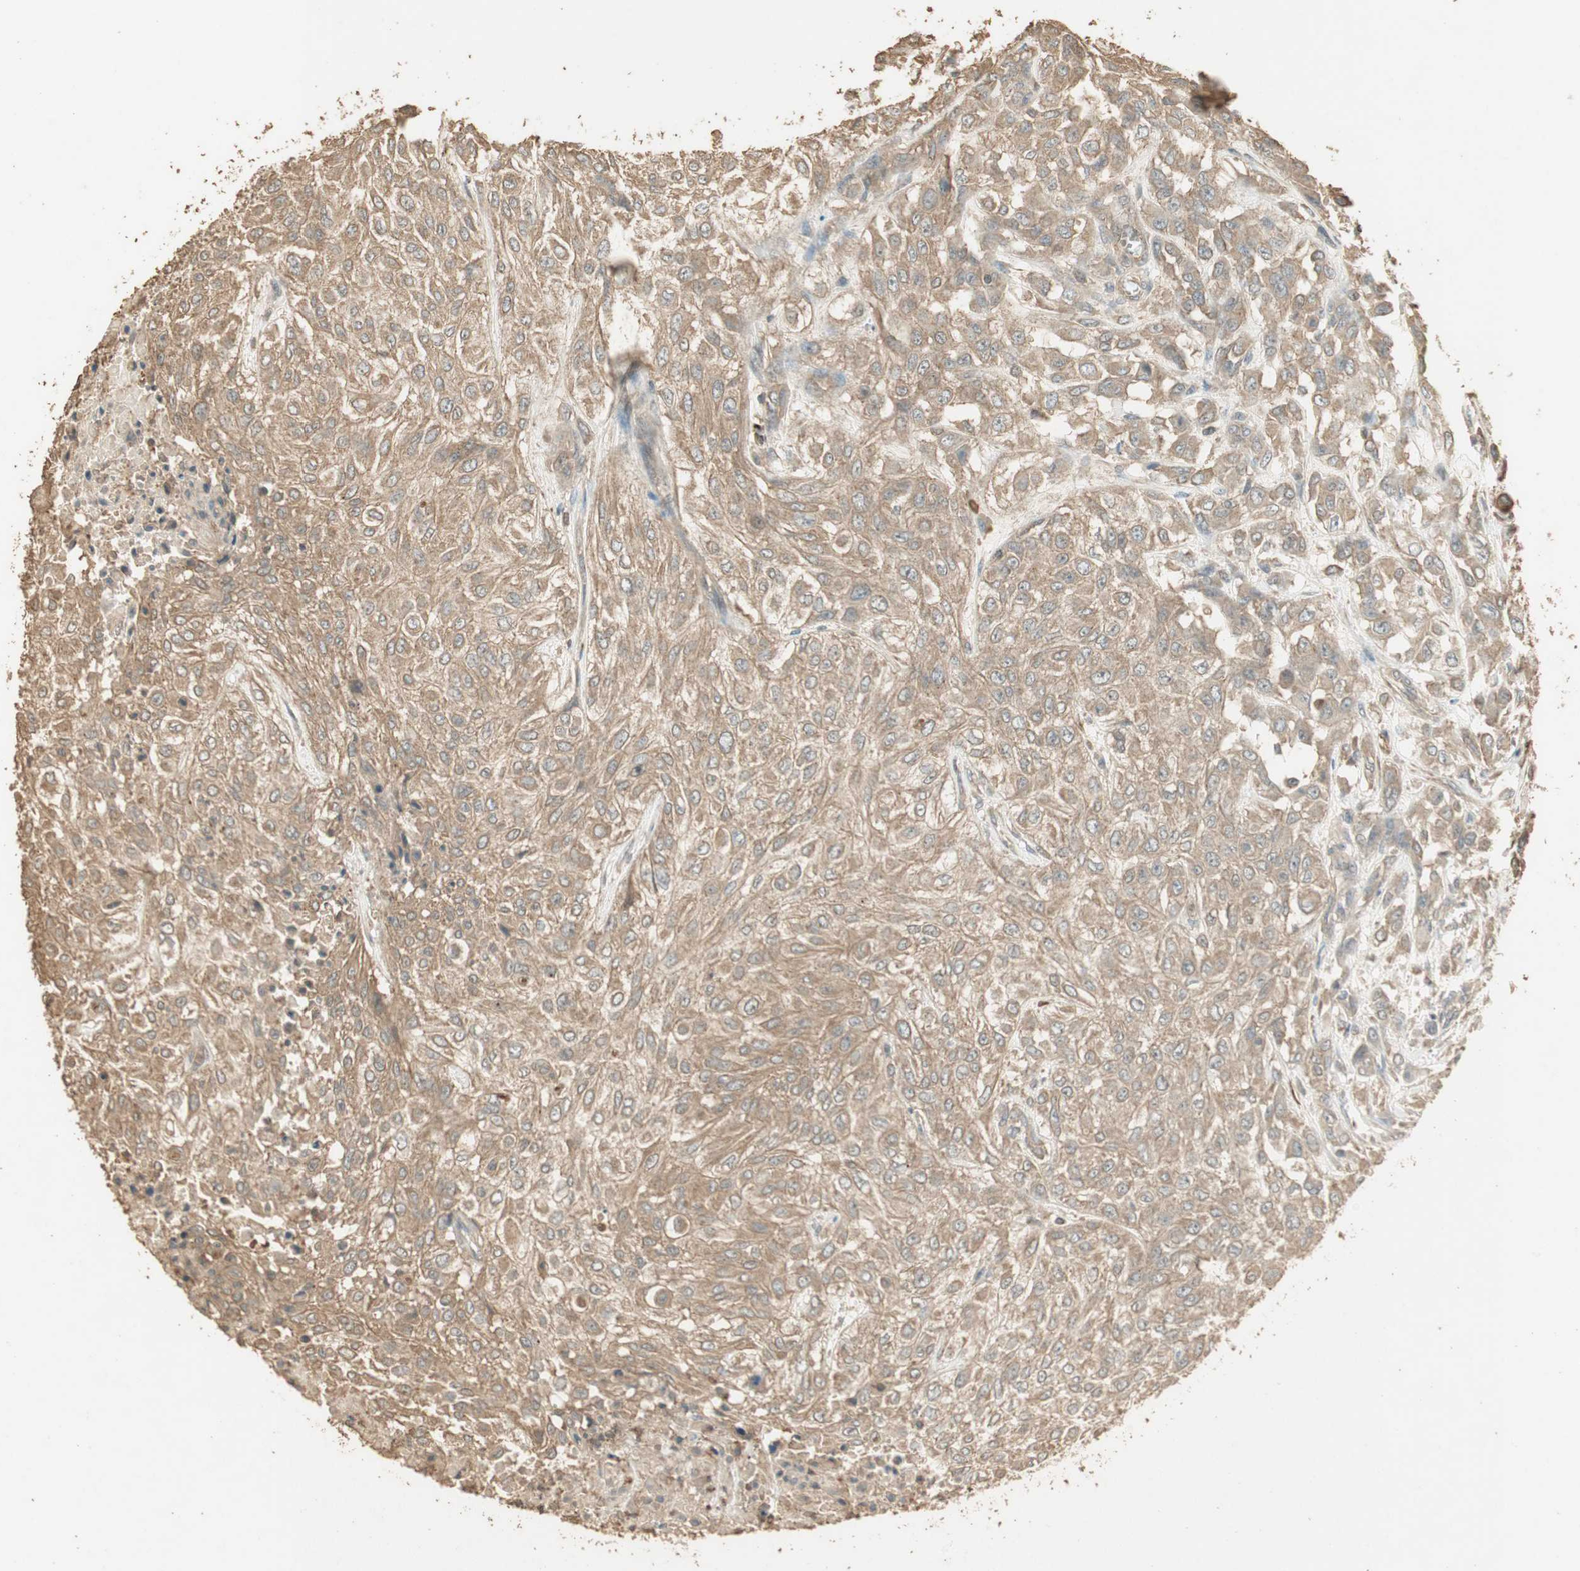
{"staining": {"intensity": "moderate", "quantity": ">75%", "location": "cytoplasmic/membranous"}, "tissue": "urothelial cancer", "cell_type": "Tumor cells", "image_type": "cancer", "snomed": [{"axis": "morphology", "description": "Urothelial carcinoma, High grade"}, {"axis": "topography", "description": "Urinary bladder"}], "caption": "Tumor cells display medium levels of moderate cytoplasmic/membranous positivity in approximately >75% of cells in human urothelial cancer. The staining was performed using DAB (3,3'-diaminobenzidine) to visualize the protein expression in brown, while the nuclei were stained in blue with hematoxylin (Magnification: 20x).", "gene": "USP2", "patient": {"sex": "male", "age": 57}}